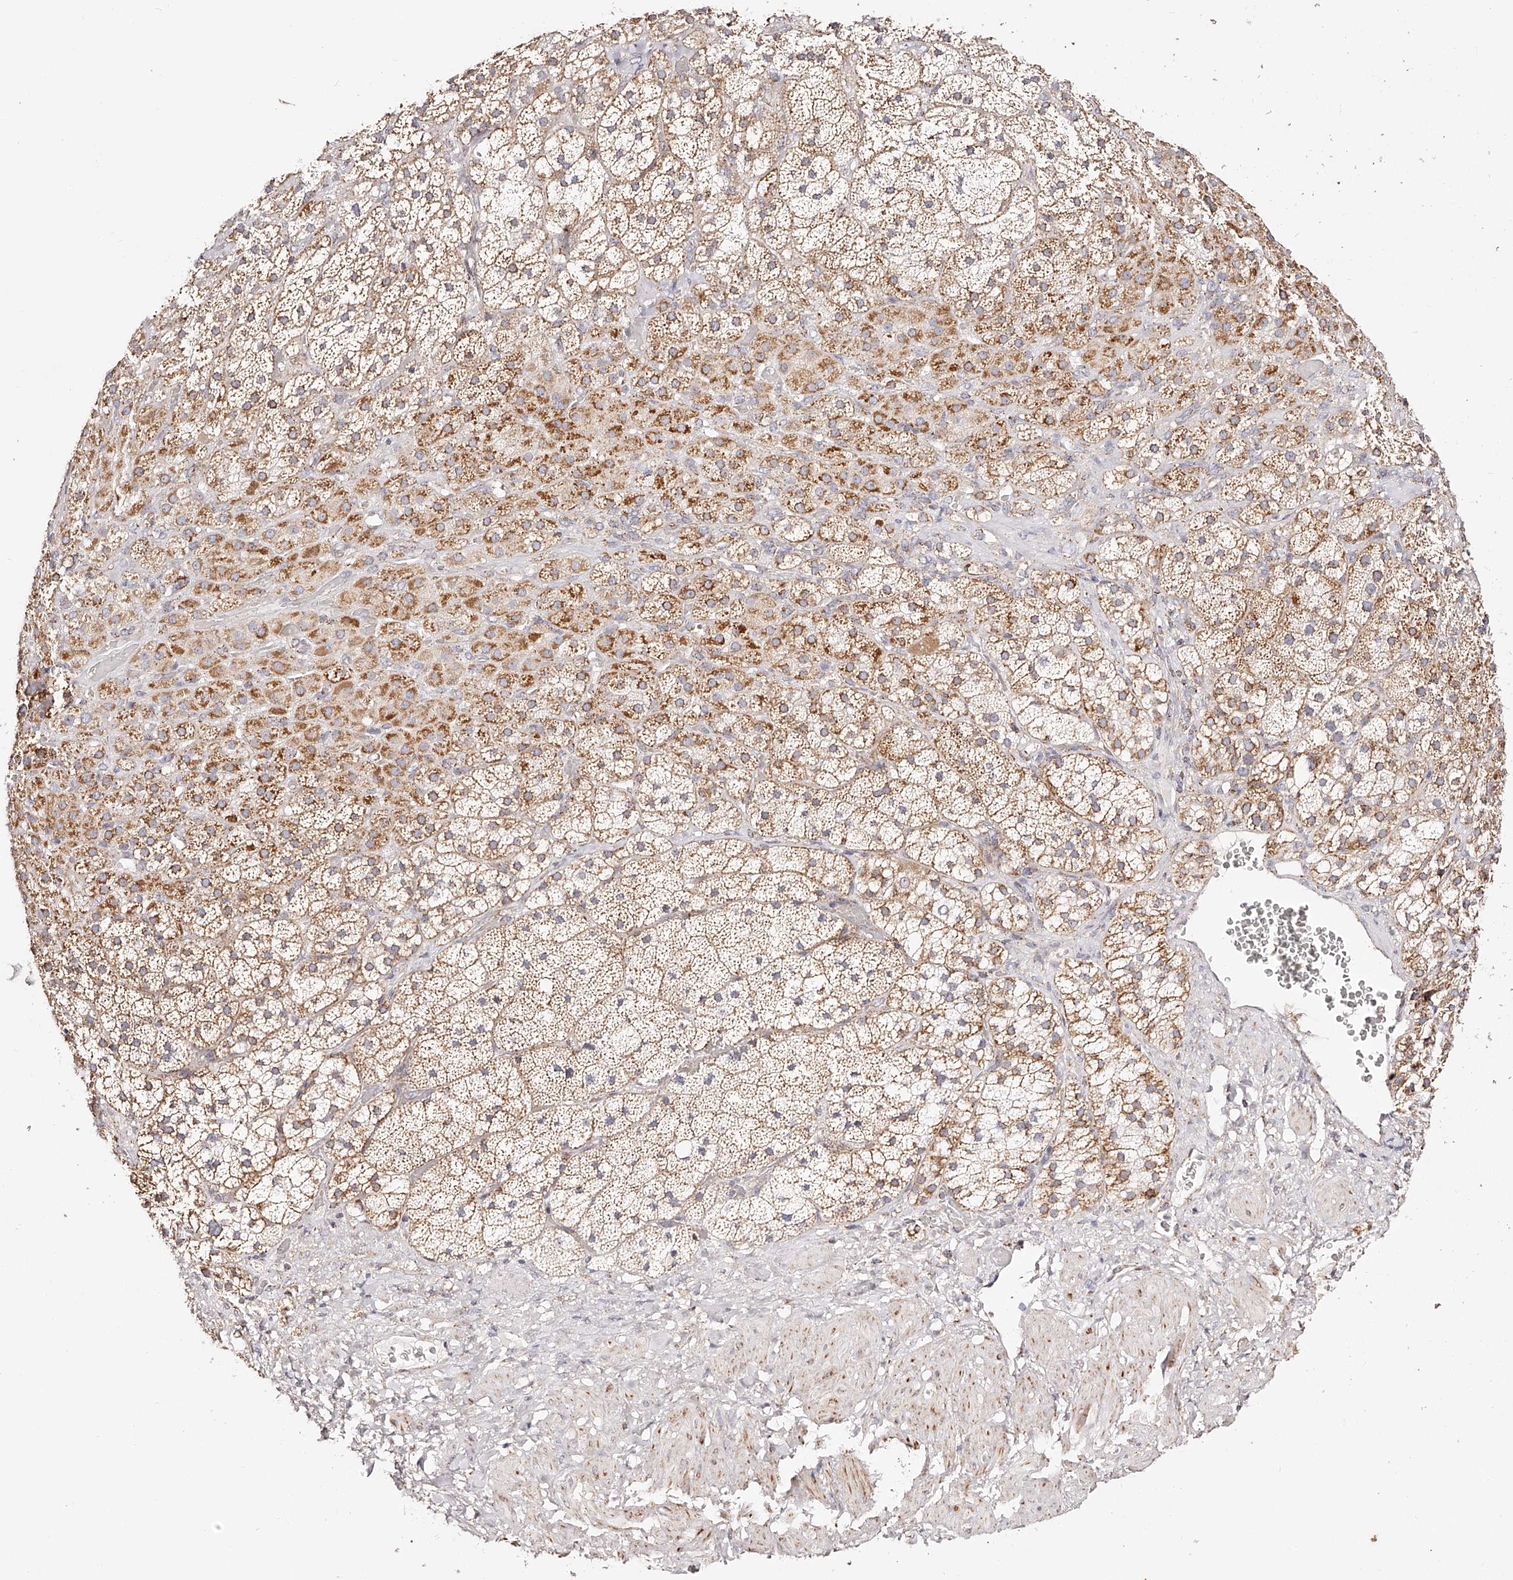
{"staining": {"intensity": "moderate", "quantity": "25%-75%", "location": "cytoplasmic/membranous"}, "tissue": "adrenal gland", "cell_type": "Glandular cells", "image_type": "normal", "snomed": [{"axis": "morphology", "description": "Normal tissue, NOS"}, {"axis": "topography", "description": "Adrenal gland"}], "caption": "High-magnification brightfield microscopy of unremarkable adrenal gland stained with DAB (brown) and counterstained with hematoxylin (blue). glandular cells exhibit moderate cytoplasmic/membranous positivity is present in about25%-75% of cells. The protein of interest is stained brown, and the nuclei are stained in blue (DAB IHC with brightfield microscopy, high magnification).", "gene": "NDUFV3", "patient": {"sex": "male", "age": 57}}